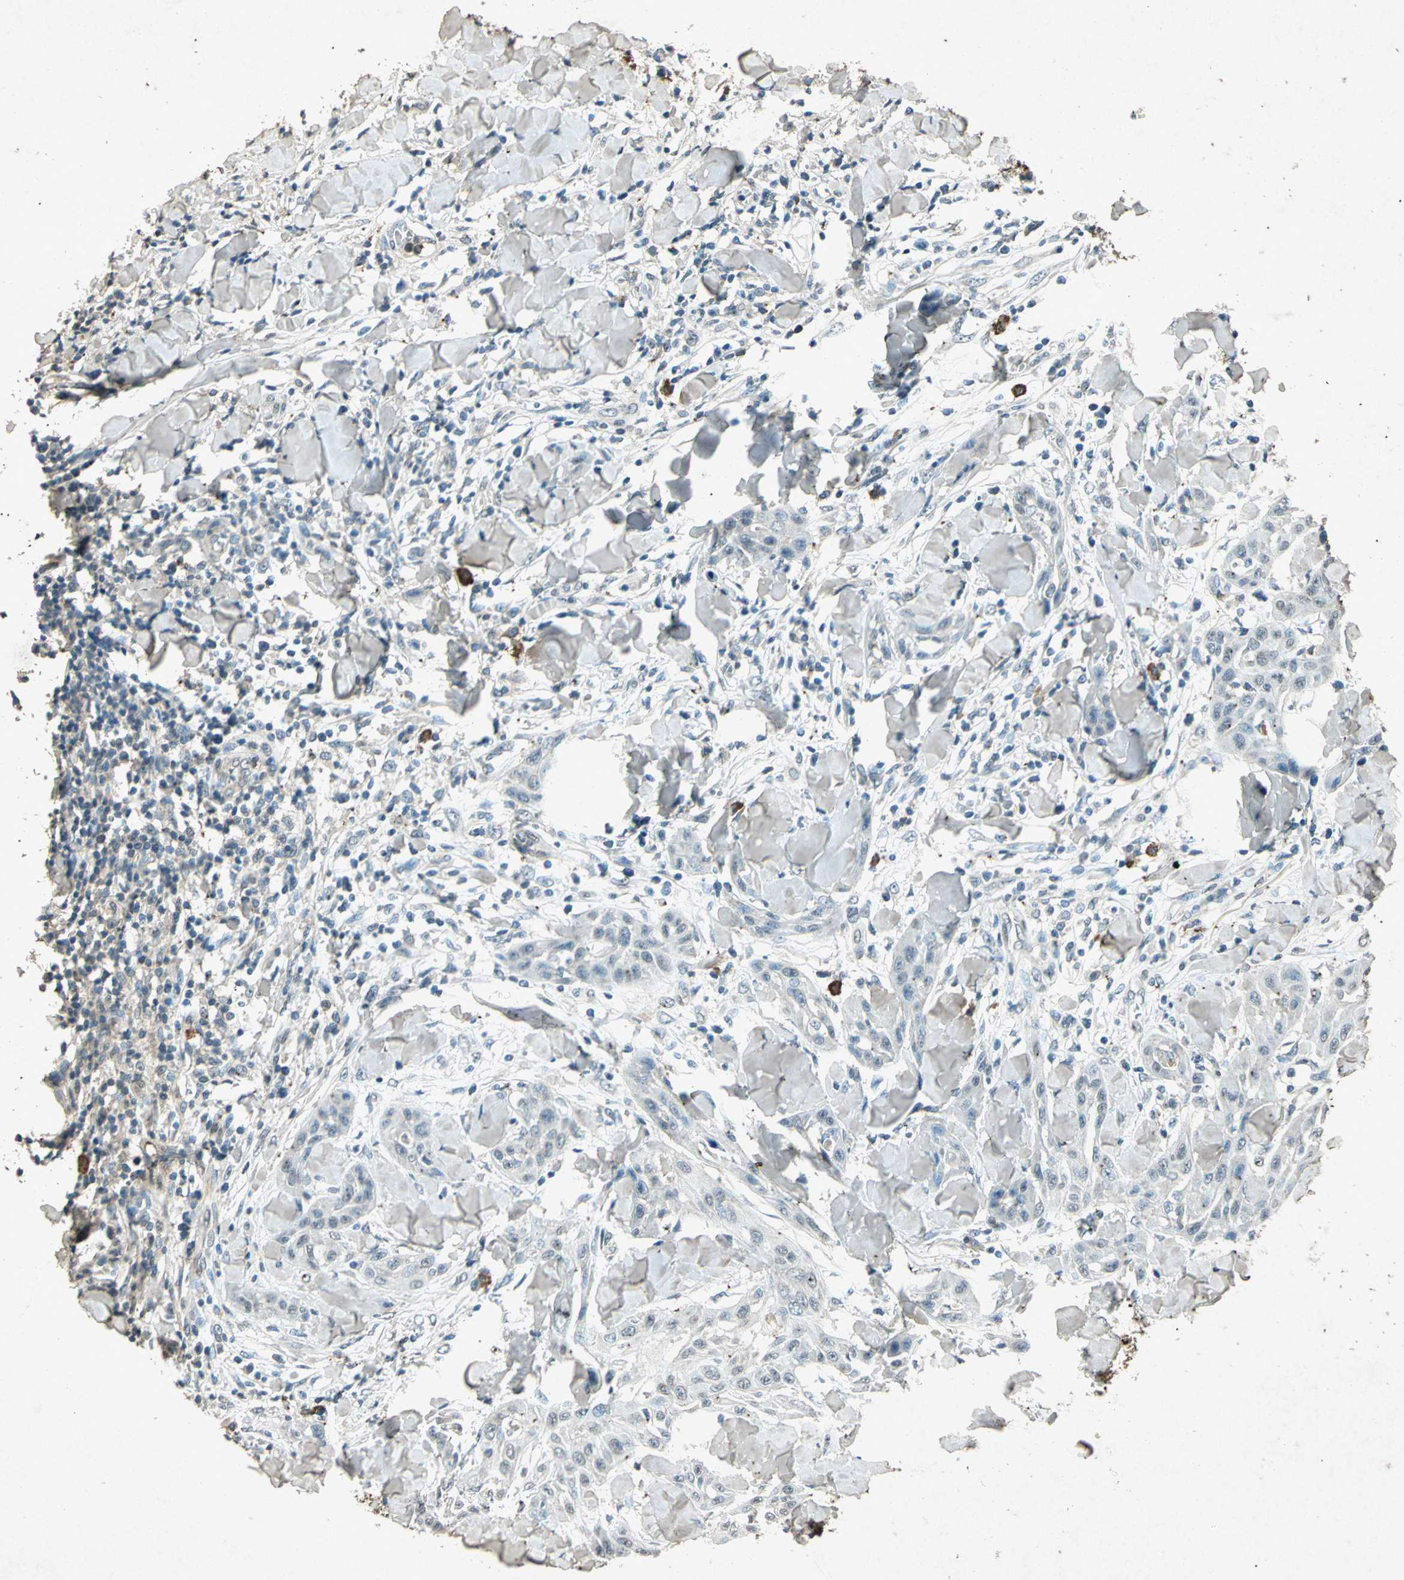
{"staining": {"intensity": "negative", "quantity": "none", "location": "none"}, "tissue": "skin cancer", "cell_type": "Tumor cells", "image_type": "cancer", "snomed": [{"axis": "morphology", "description": "Squamous cell carcinoma, NOS"}, {"axis": "topography", "description": "Skin"}], "caption": "The micrograph demonstrates no staining of tumor cells in skin cancer (squamous cell carcinoma).", "gene": "PSEN1", "patient": {"sex": "male", "age": 24}}